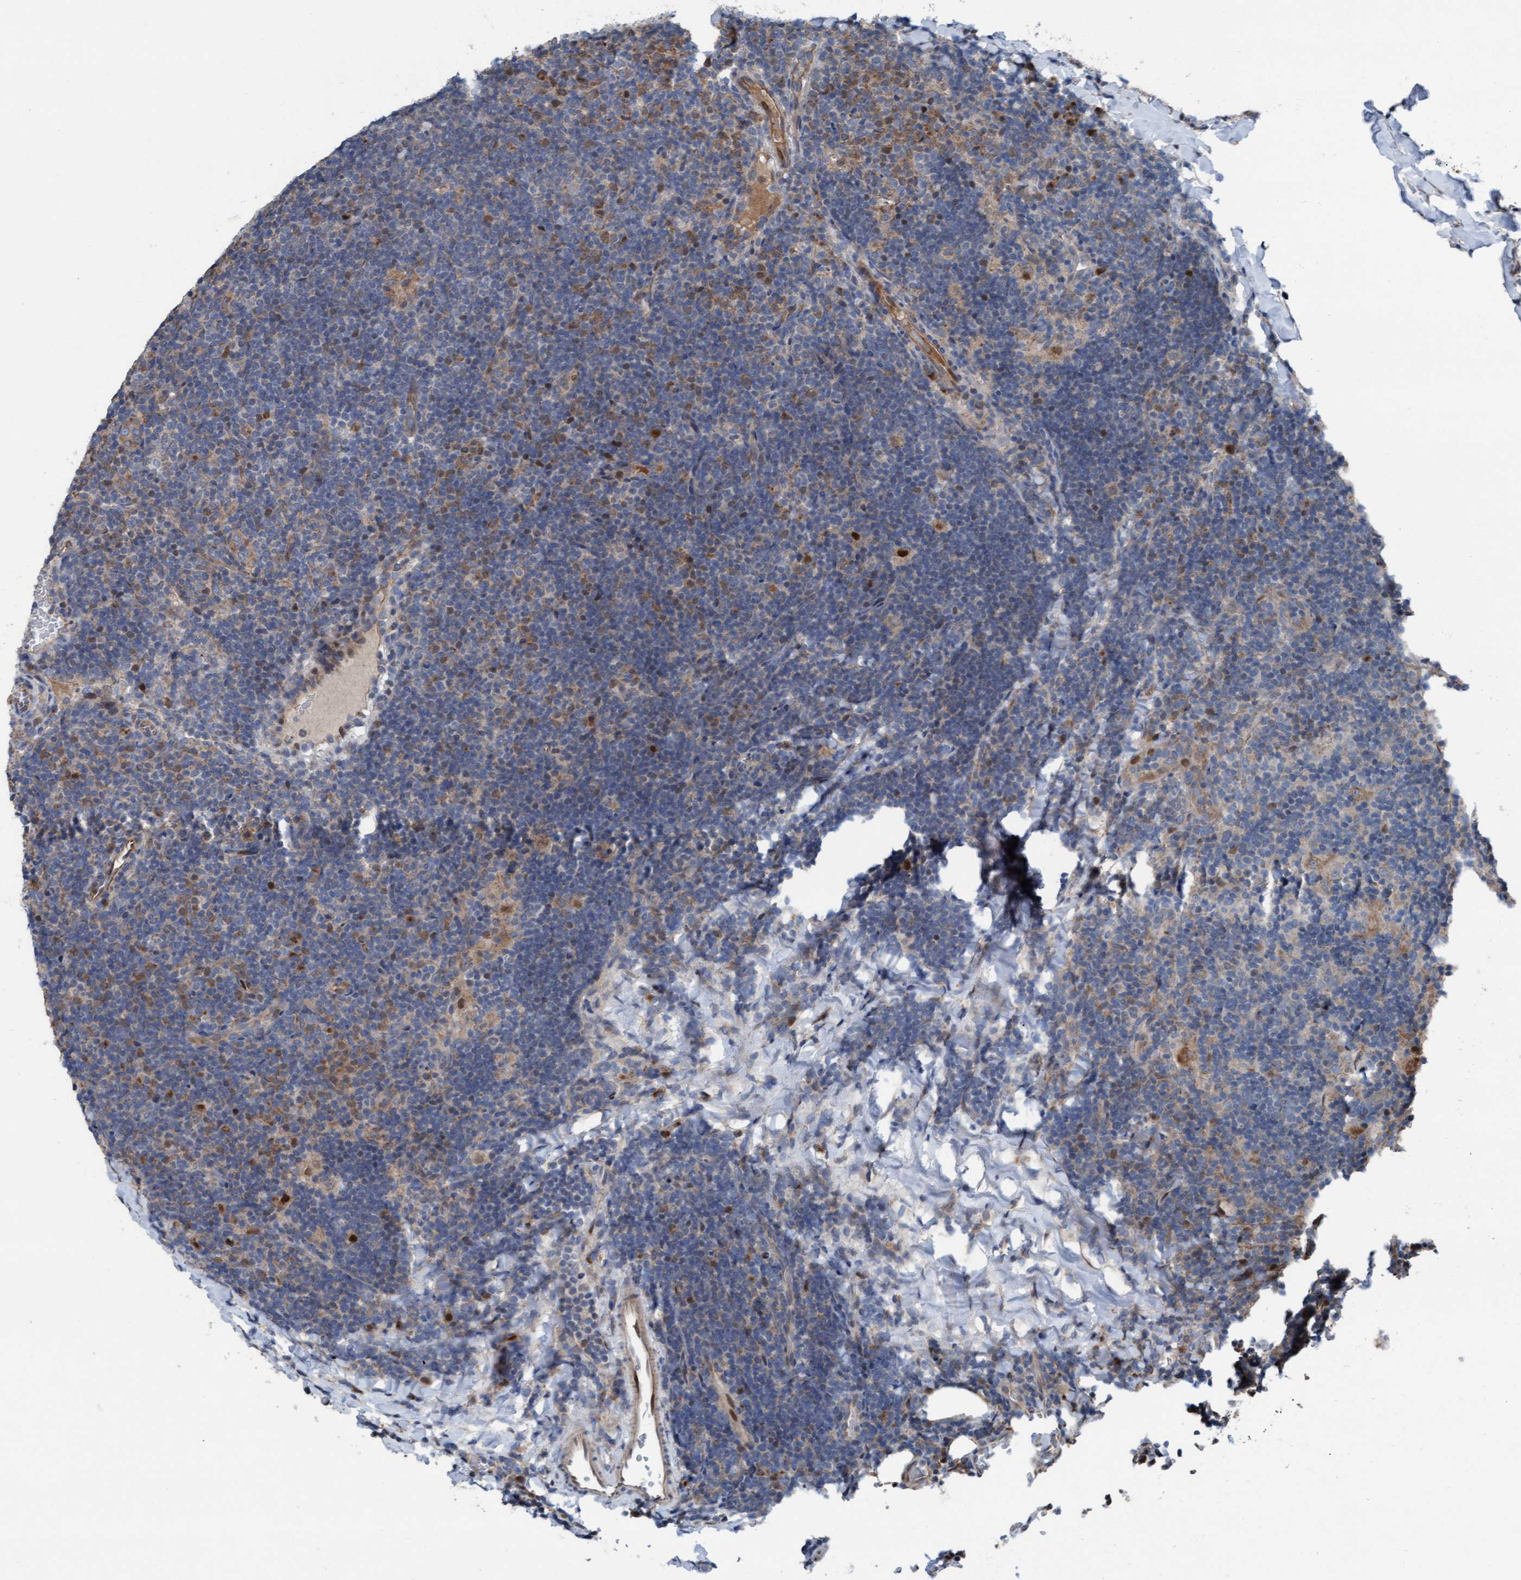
{"staining": {"intensity": "weak", "quantity": ">75%", "location": "cytoplasmic/membranous"}, "tissue": "lymphoma", "cell_type": "Tumor cells", "image_type": "cancer", "snomed": [{"axis": "morphology", "description": "Hodgkin's disease, NOS"}, {"axis": "topography", "description": "Lymph node"}], "caption": "Brown immunohistochemical staining in Hodgkin's disease exhibits weak cytoplasmic/membranous staining in approximately >75% of tumor cells.", "gene": "KLHL26", "patient": {"sex": "female", "age": 57}}